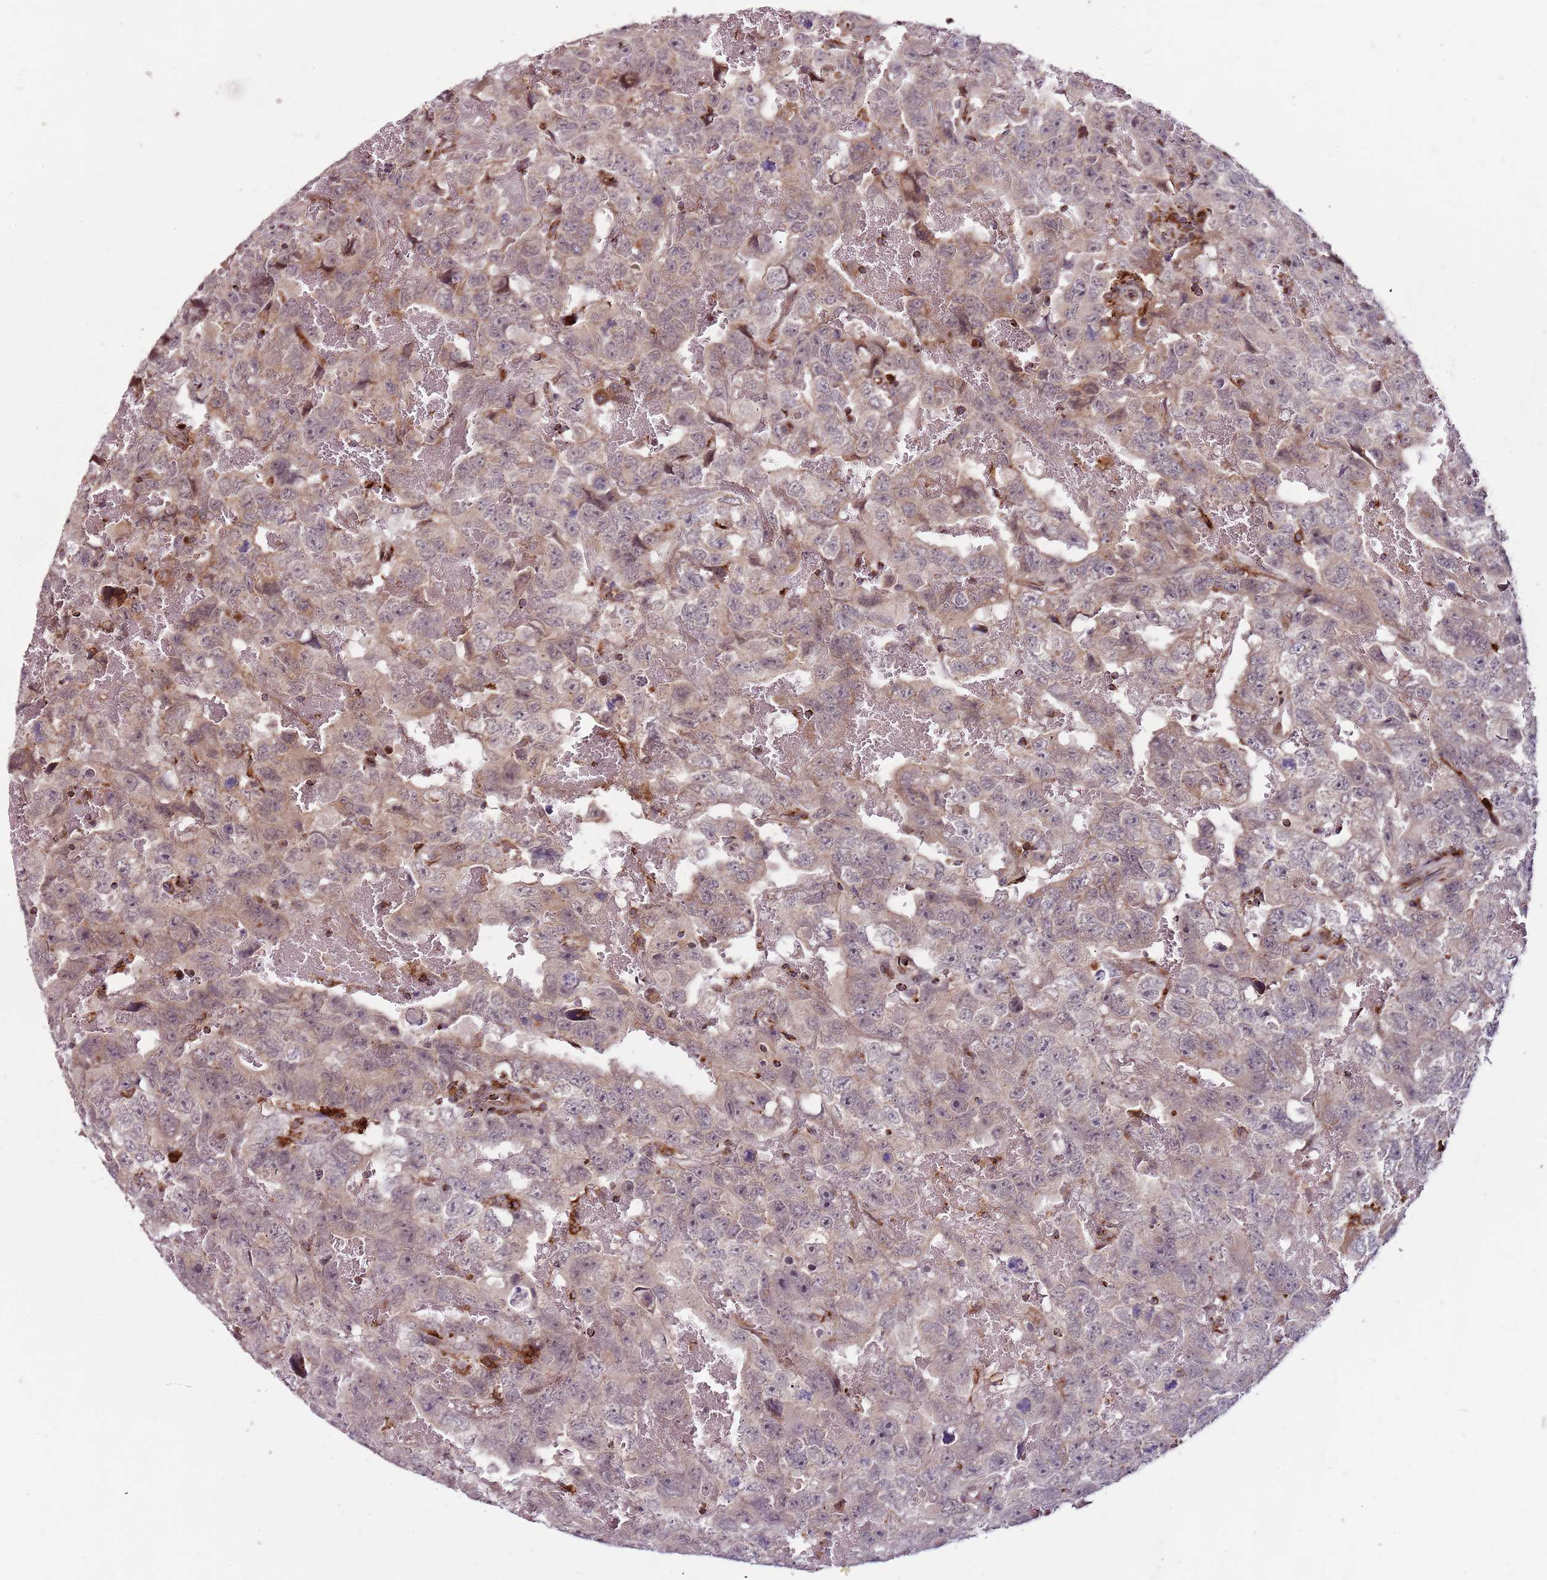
{"staining": {"intensity": "weak", "quantity": ">75%", "location": "cytoplasmic/membranous"}, "tissue": "testis cancer", "cell_type": "Tumor cells", "image_type": "cancer", "snomed": [{"axis": "morphology", "description": "Carcinoma, Embryonal, NOS"}, {"axis": "topography", "description": "Testis"}], "caption": "About >75% of tumor cells in human testis cancer (embryonal carcinoma) show weak cytoplasmic/membranous protein staining as visualized by brown immunohistochemical staining.", "gene": "ULK3", "patient": {"sex": "male", "age": 45}}